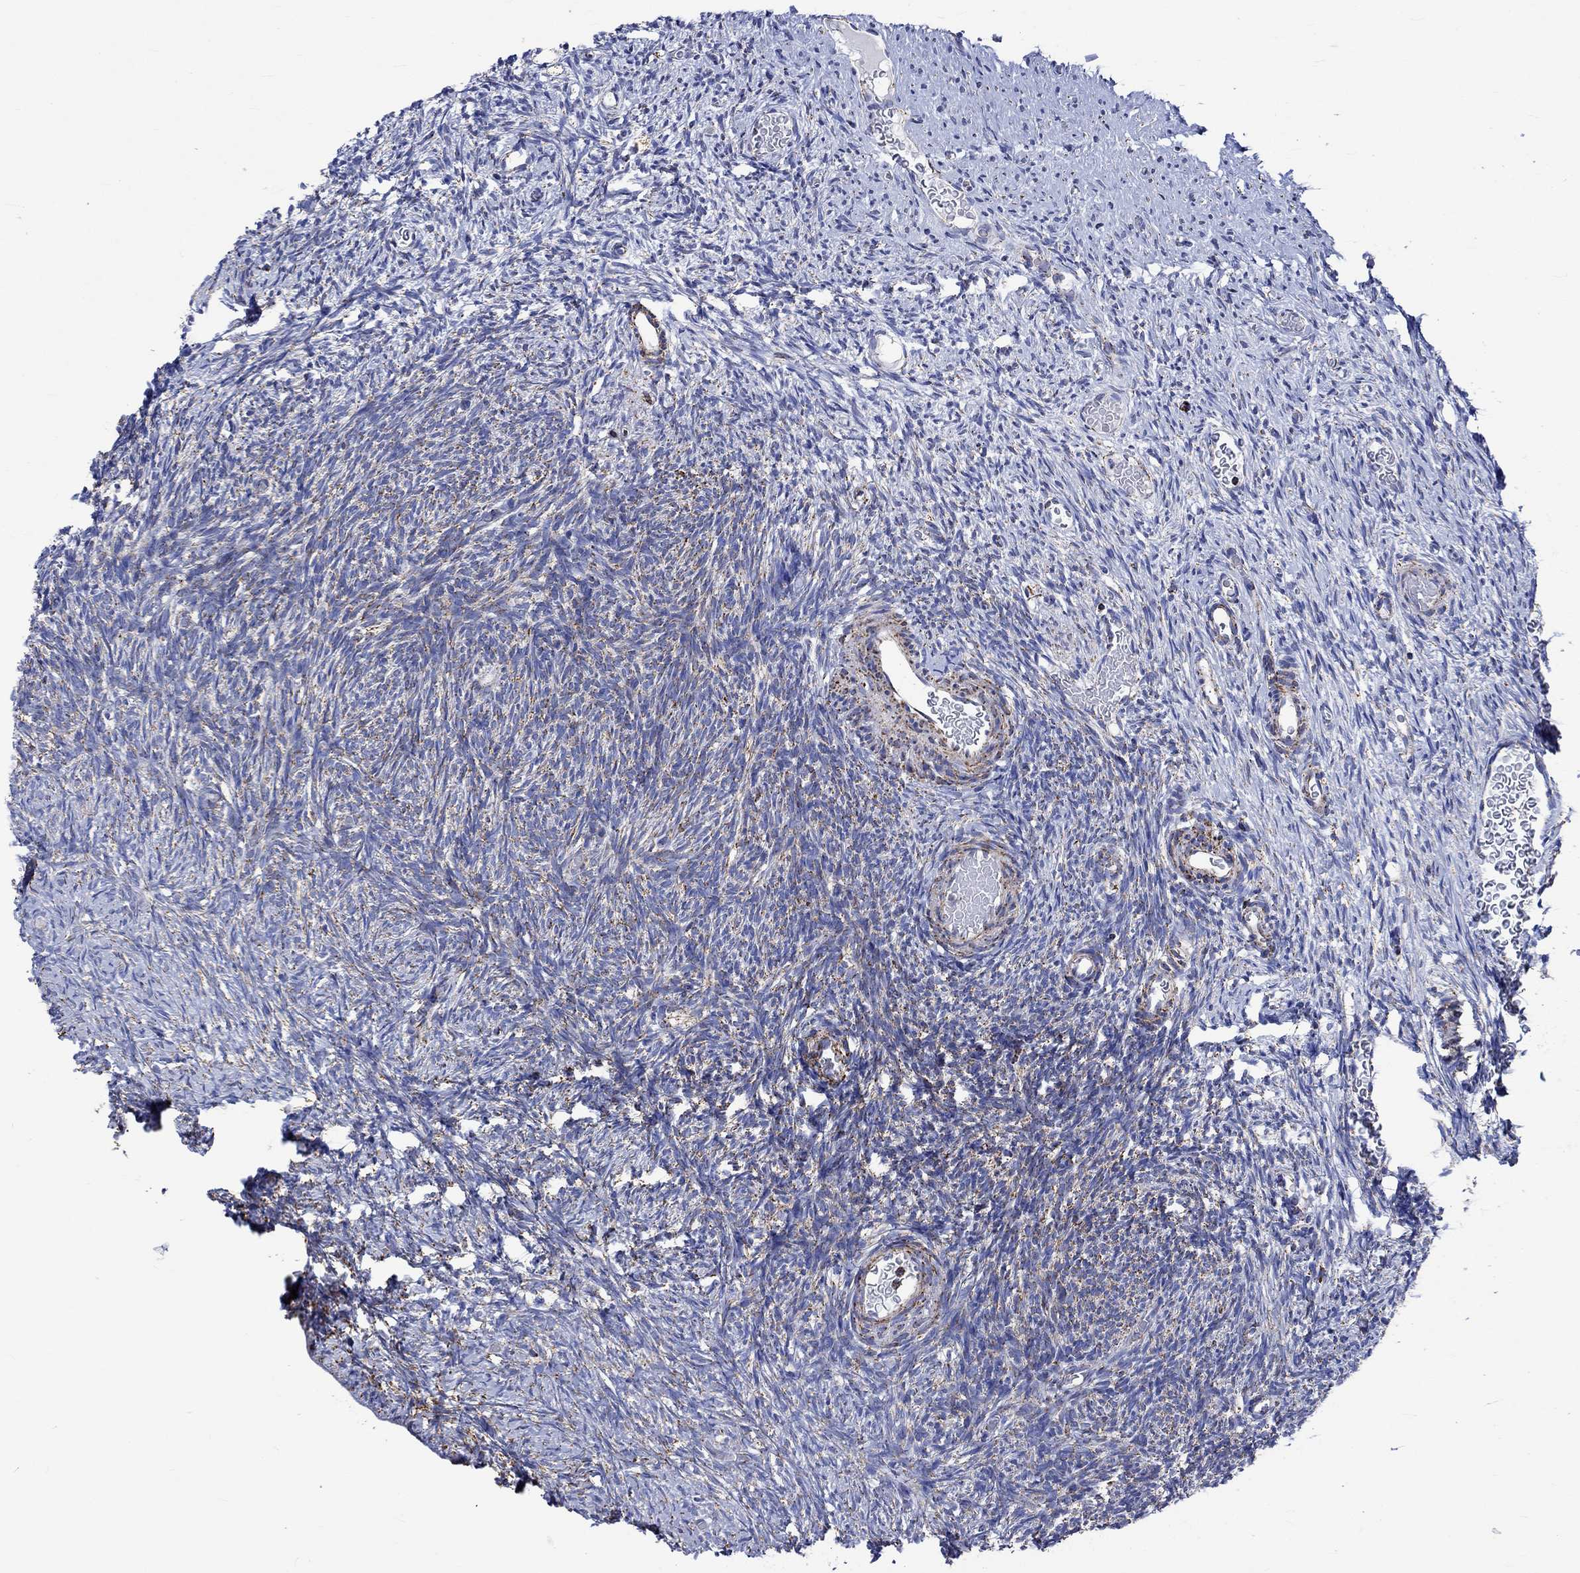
{"staining": {"intensity": "strong", "quantity": ">75%", "location": "cytoplasmic/membranous"}, "tissue": "ovary", "cell_type": "Follicle cells", "image_type": "normal", "snomed": [{"axis": "morphology", "description": "Normal tissue, NOS"}, {"axis": "topography", "description": "Ovary"}], "caption": "A histopathology image of ovary stained for a protein shows strong cytoplasmic/membranous brown staining in follicle cells. (brown staining indicates protein expression, while blue staining denotes nuclei).", "gene": "RCE1", "patient": {"sex": "female", "age": 39}}